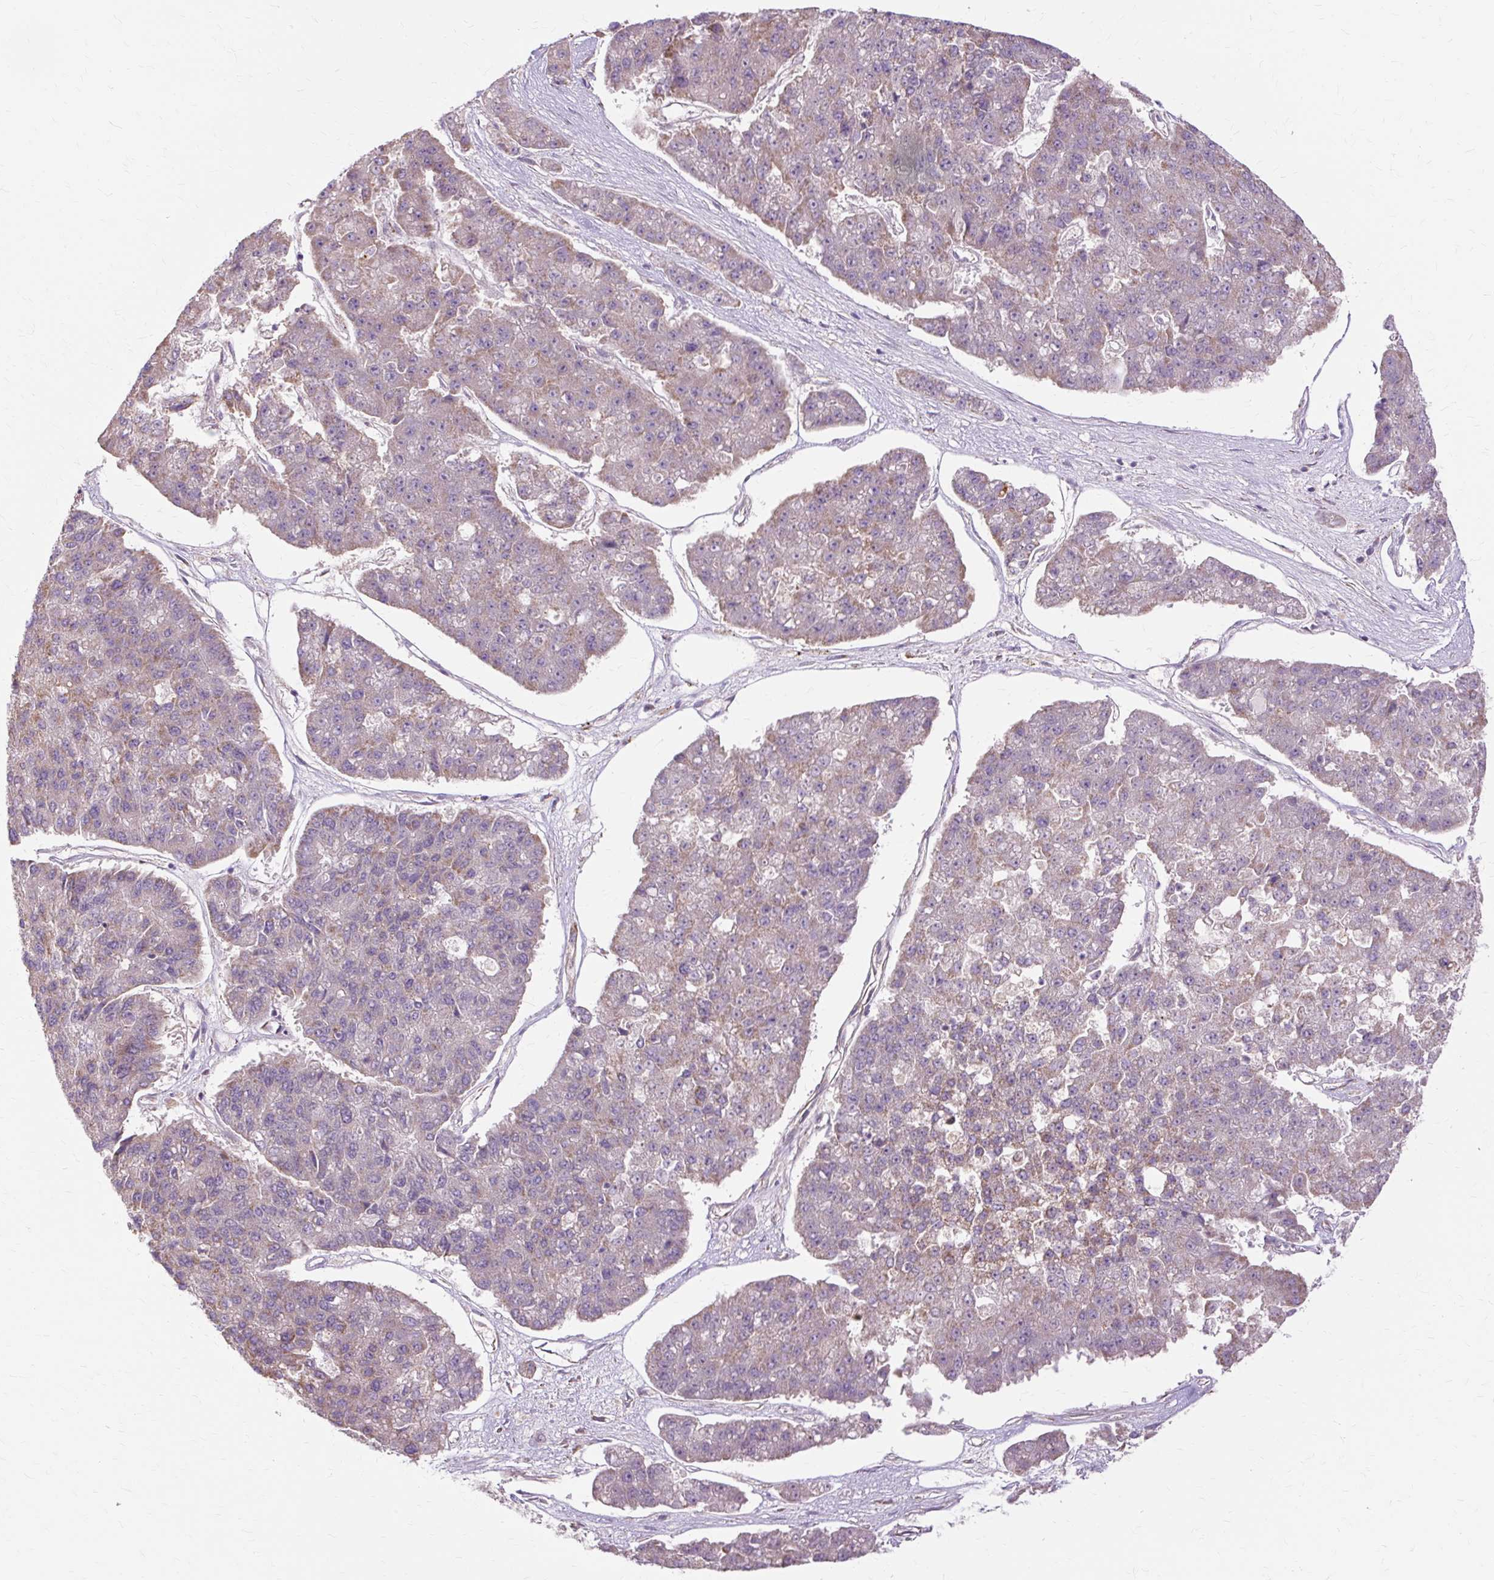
{"staining": {"intensity": "weak", "quantity": "25%-75%", "location": "cytoplasmic/membranous"}, "tissue": "pancreatic cancer", "cell_type": "Tumor cells", "image_type": "cancer", "snomed": [{"axis": "morphology", "description": "Adenocarcinoma, NOS"}, {"axis": "topography", "description": "Pancreas"}], "caption": "Immunohistochemistry image of neoplastic tissue: pancreatic cancer (adenocarcinoma) stained using immunohistochemistry demonstrates low levels of weak protein expression localized specifically in the cytoplasmic/membranous of tumor cells, appearing as a cytoplasmic/membranous brown color.", "gene": "PDZD2", "patient": {"sex": "male", "age": 50}}